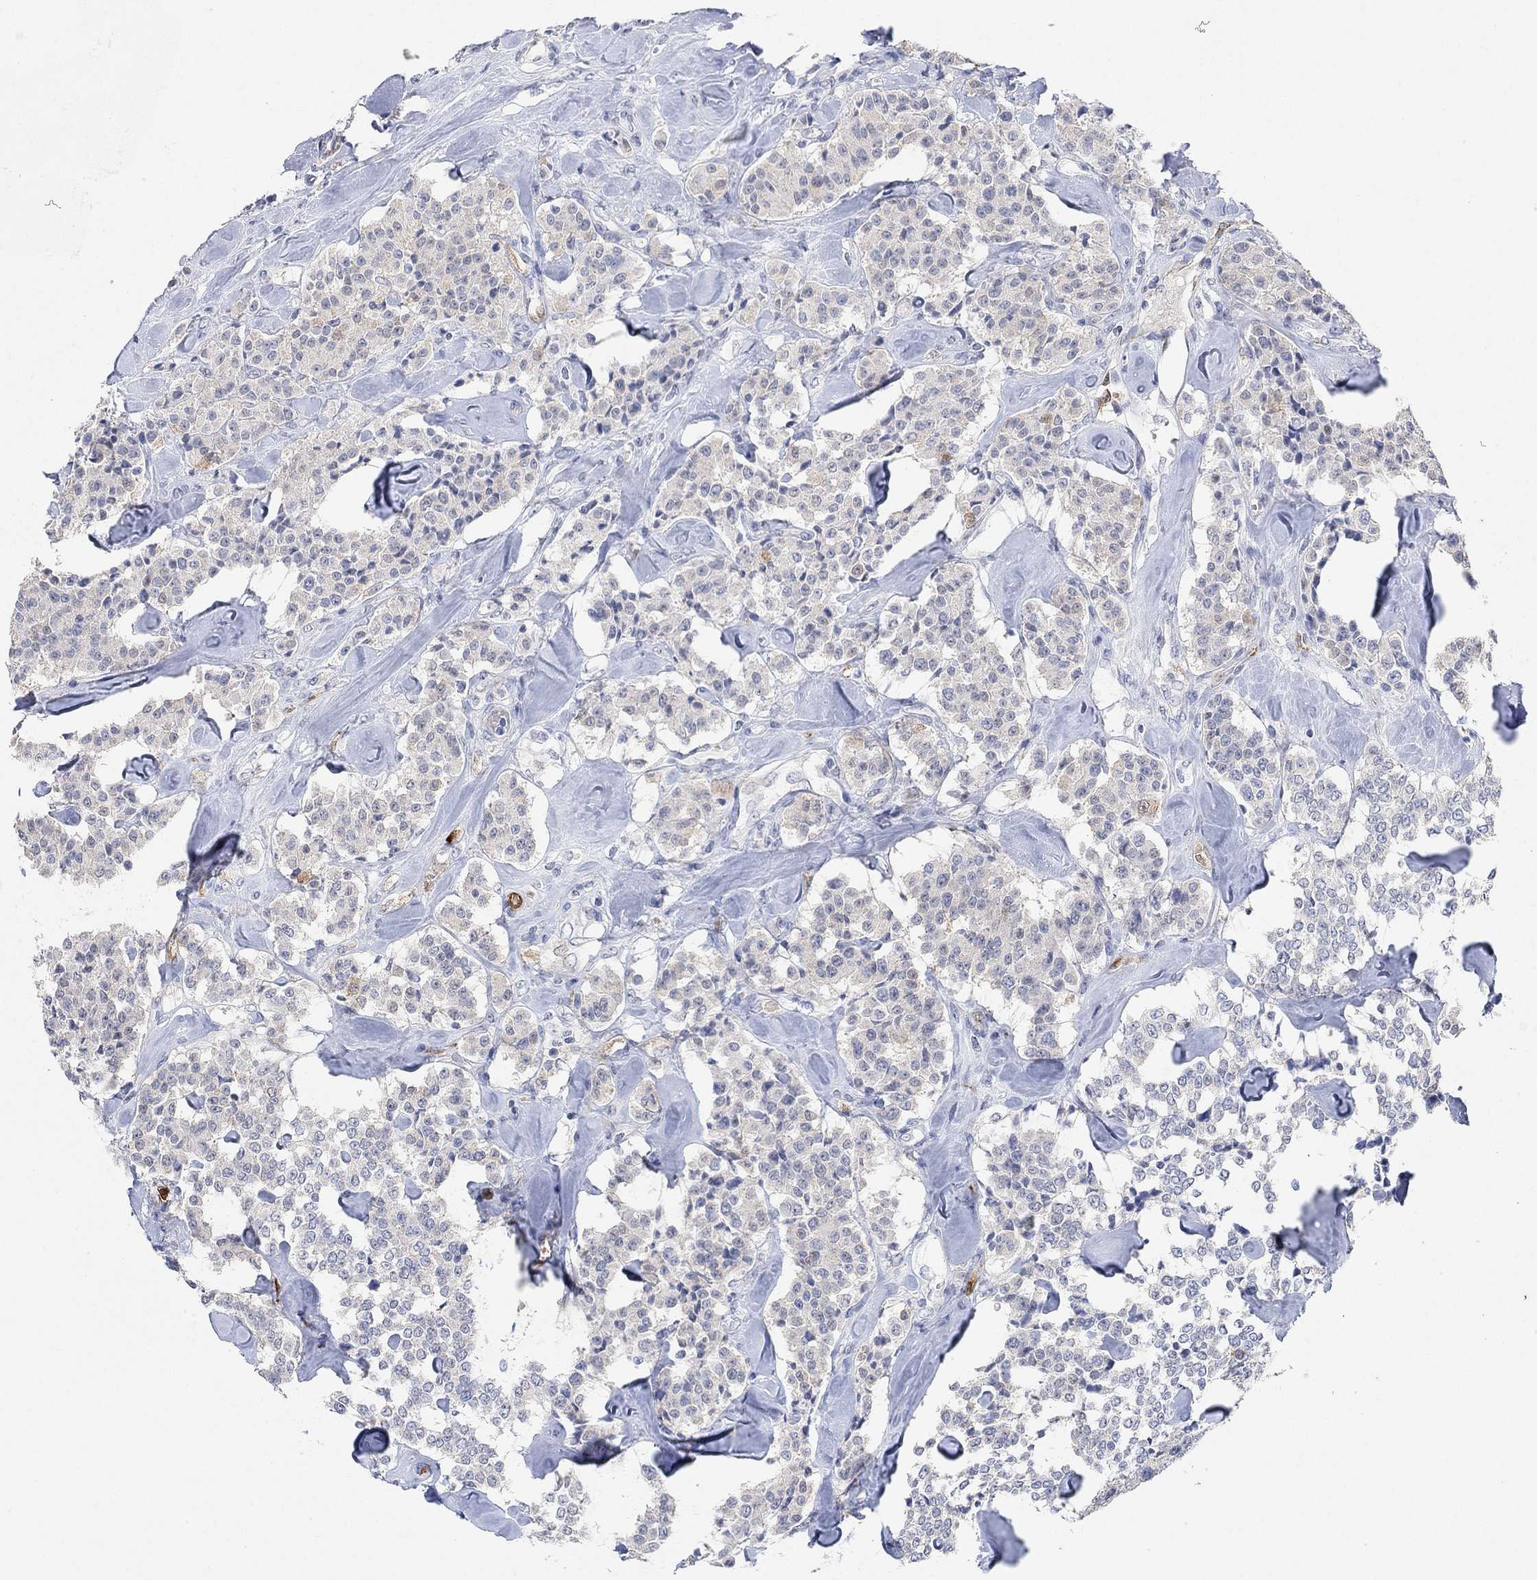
{"staining": {"intensity": "weak", "quantity": "<25%", "location": "cytoplasmic/membranous"}, "tissue": "carcinoid", "cell_type": "Tumor cells", "image_type": "cancer", "snomed": [{"axis": "morphology", "description": "Carcinoid, malignant, NOS"}, {"axis": "topography", "description": "Pancreas"}], "caption": "DAB (3,3'-diaminobenzidine) immunohistochemical staining of malignant carcinoid exhibits no significant expression in tumor cells.", "gene": "VAT1L", "patient": {"sex": "male", "age": 41}}